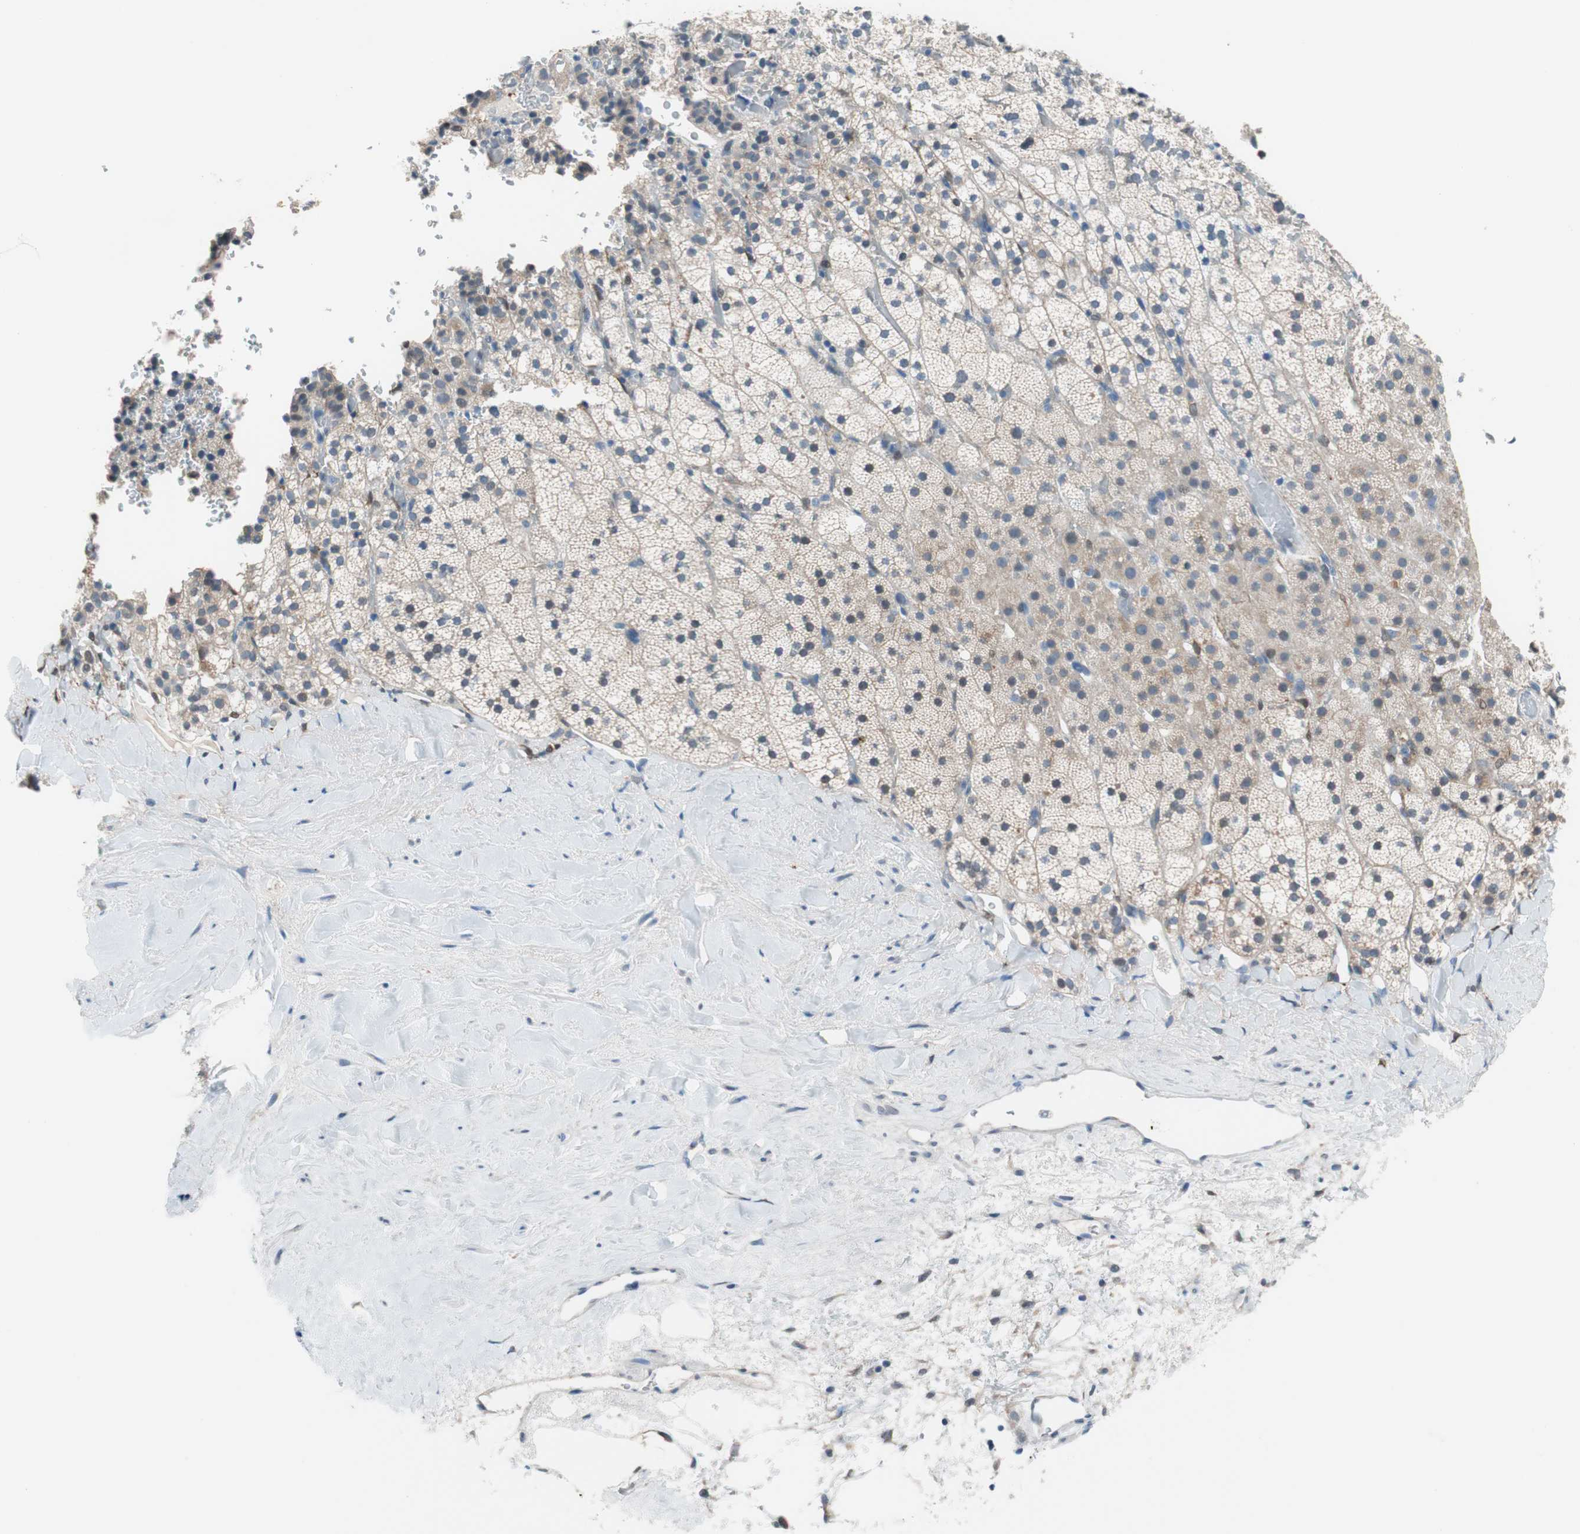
{"staining": {"intensity": "moderate", "quantity": "25%-75%", "location": "cytoplasmic/membranous"}, "tissue": "adrenal gland", "cell_type": "Glandular cells", "image_type": "normal", "snomed": [{"axis": "morphology", "description": "Normal tissue, NOS"}, {"axis": "topography", "description": "Adrenal gland"}], "caption": "Normal adrenal gland shows moderate cytoplasmic/membranous expression in approximately 25%-75% of glandular cells, visualized by immunohistochemistry.", "gene": "GRHL1", "patient": {"sex": "male", "age": 35}}